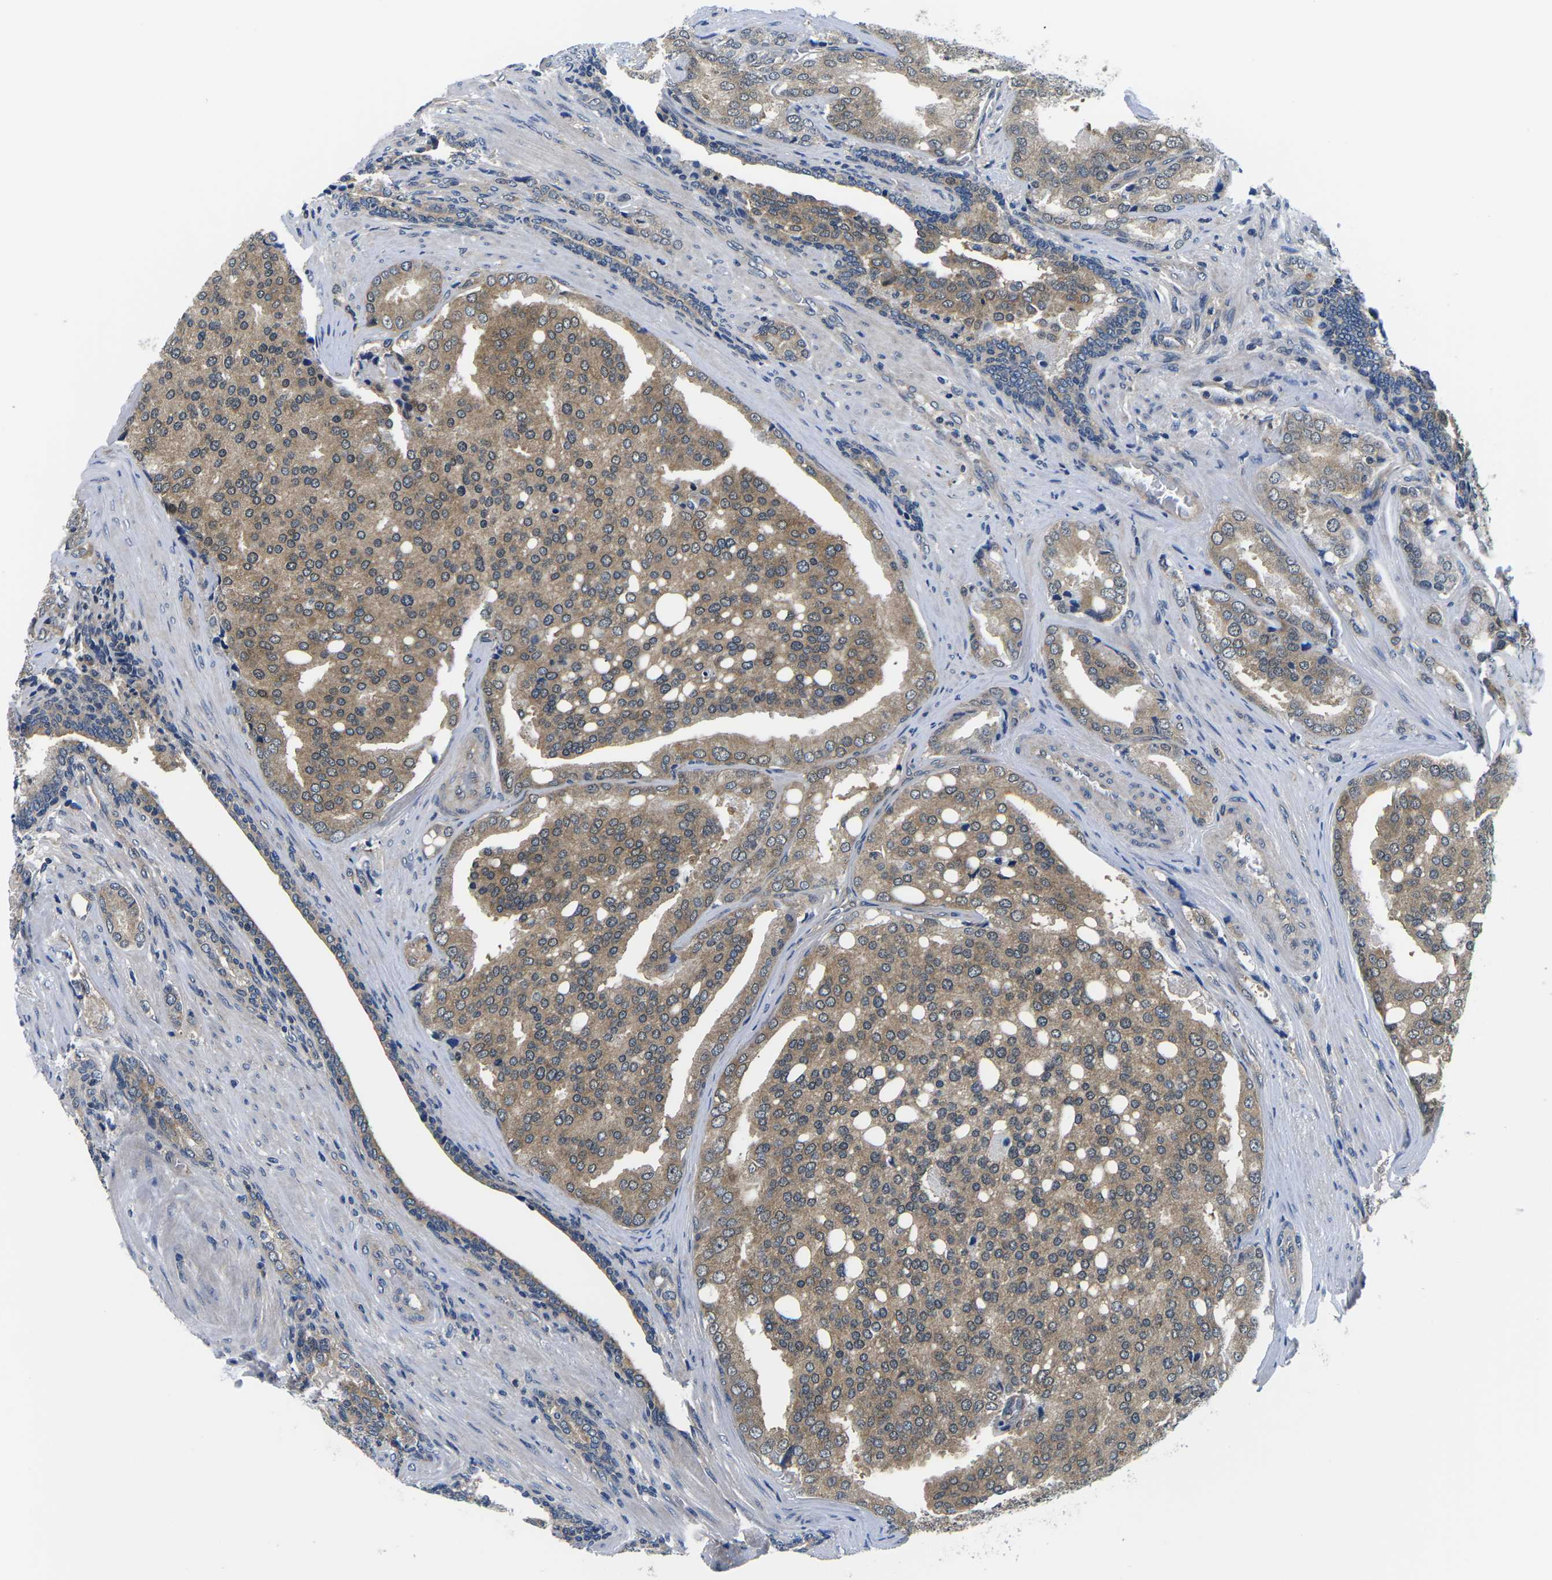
{"staining": {"intensity": "moderate", "quantity": ">75%", "location": "cytoplasmic/membranous"}, "tissue": "prostate cancer", "cell_type": "Tumor cells", "image_type": "cancer", "snomed": [{"axis": "morphology", "description": "Adenocarcinoma, High grade"}, {"axis": "topography", "description": "Prostate"}], "caption": "Protein staining of prostate cancer tissue reveals moderate cytoplasmic/membranous staining in approximately >75% of tumor cells.", "gene": "GSK3B", "patient": {"sex": "male", "age": 50}}